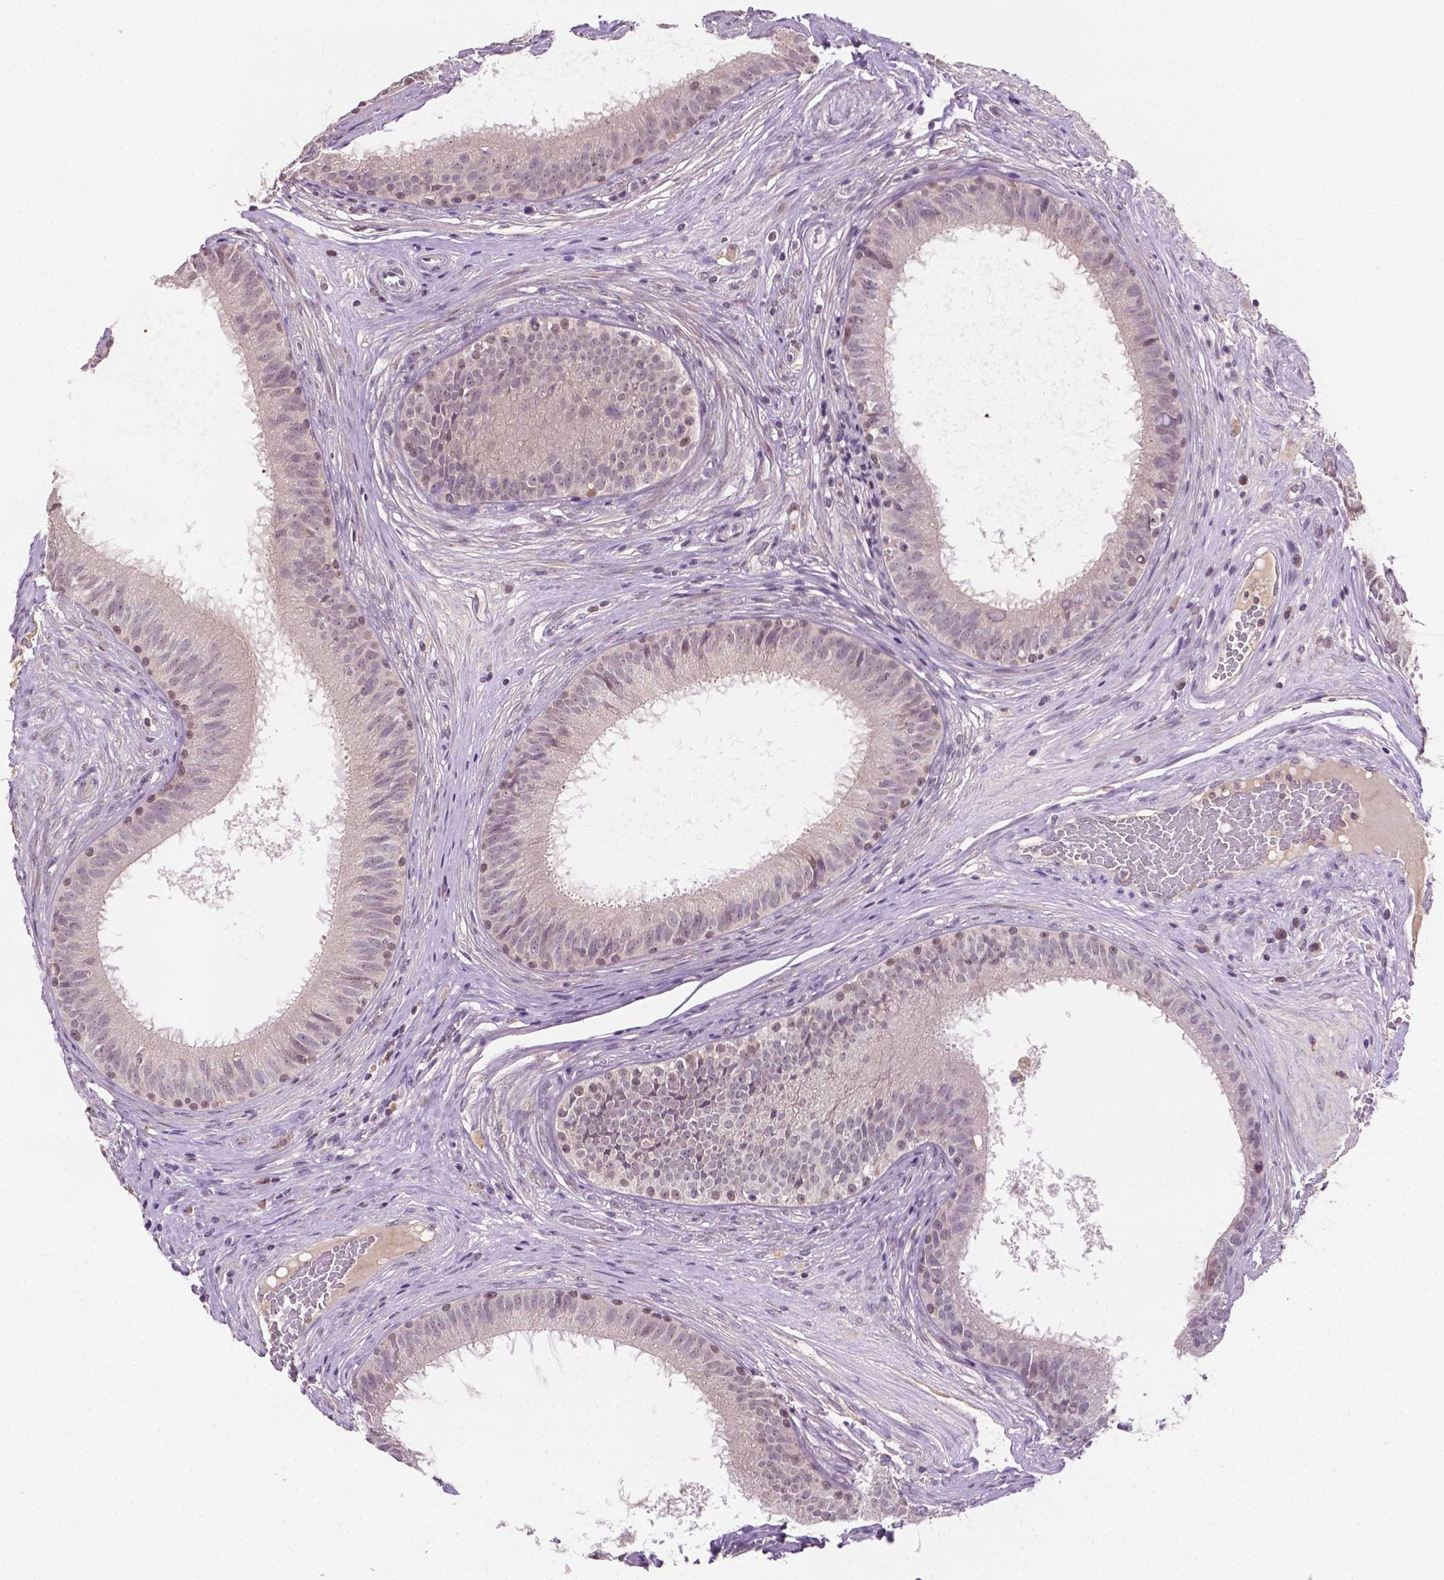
{"staining": {"intensity": "moderate", "quantity": "<25%", "location": "nuclear"}, "tissue": "epididymis", "cell_type": "Glandular cells", "image_type": "normal", "snomed": [{"axis": "morphology", "description": "Normal tissue, NOS"}, {"axis": "topography", "description": "Epididymis"}], "caption": "A photomicrograph showing moderate nuclear staining in about <25% of glandular cells in benign epididymis, as visualized by brown immunohistochemical staining.", "gene": "MROH6", "patient": {"sex": "male", "age": 59}}